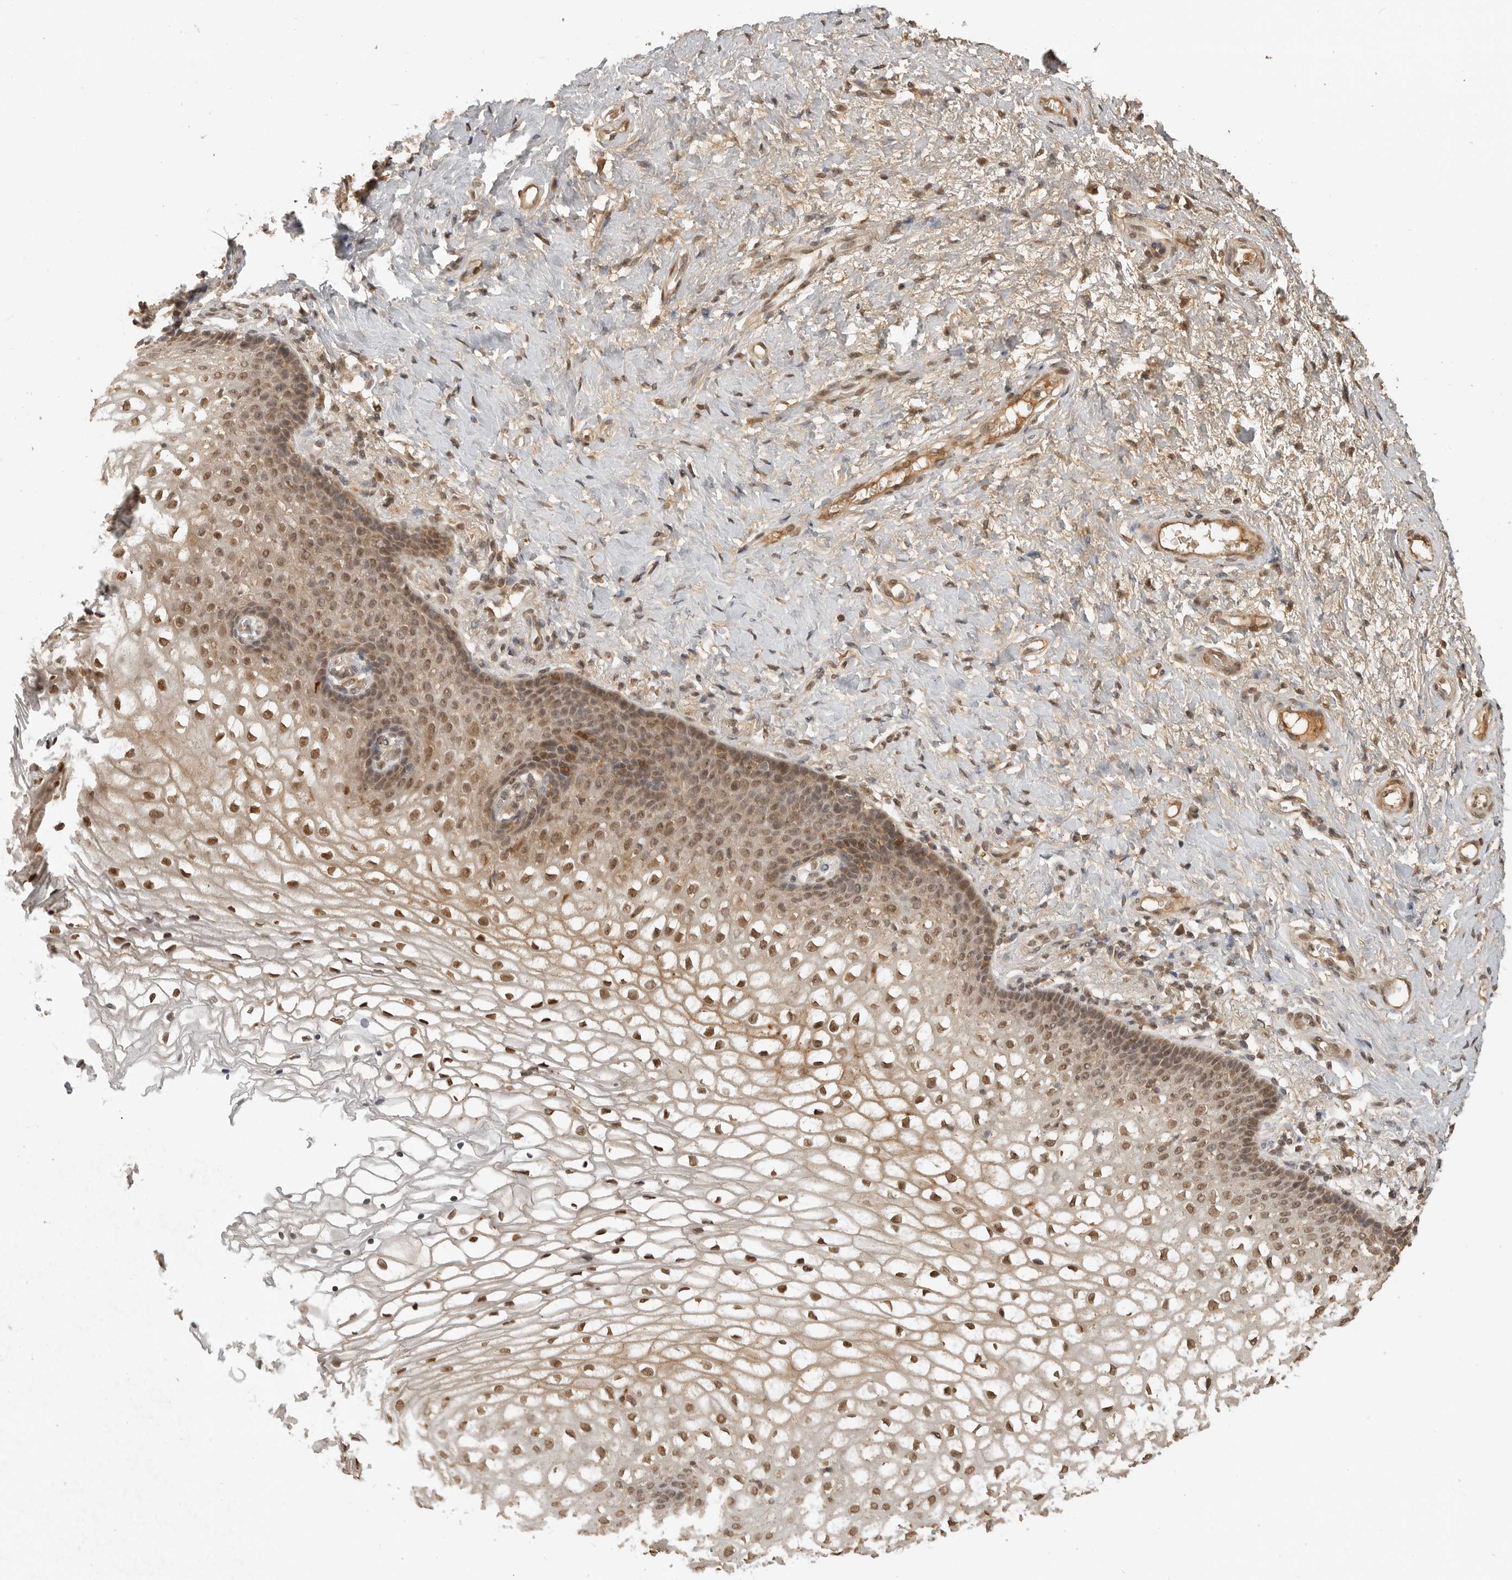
{"staining": {"intensity": "moderate", "quantity": ">75%", "location": "nuclear"}, "tissue": "vagina", "cell_type": "Squamous epithelial cells", "image_type": "normal", "snomed": [{"axis": "morphology", "description": "Normal tissue, NOS"}, {"axis": "topography", "description": "Vagina"}], "caption": "Immunohistochemical staining of normal human vagina exhibits moderate nuclear protein positivity in about >75% of squamous epithelial cells.", "gene": "CLOCK", "patient": {"sex": "female", "age": 60}}